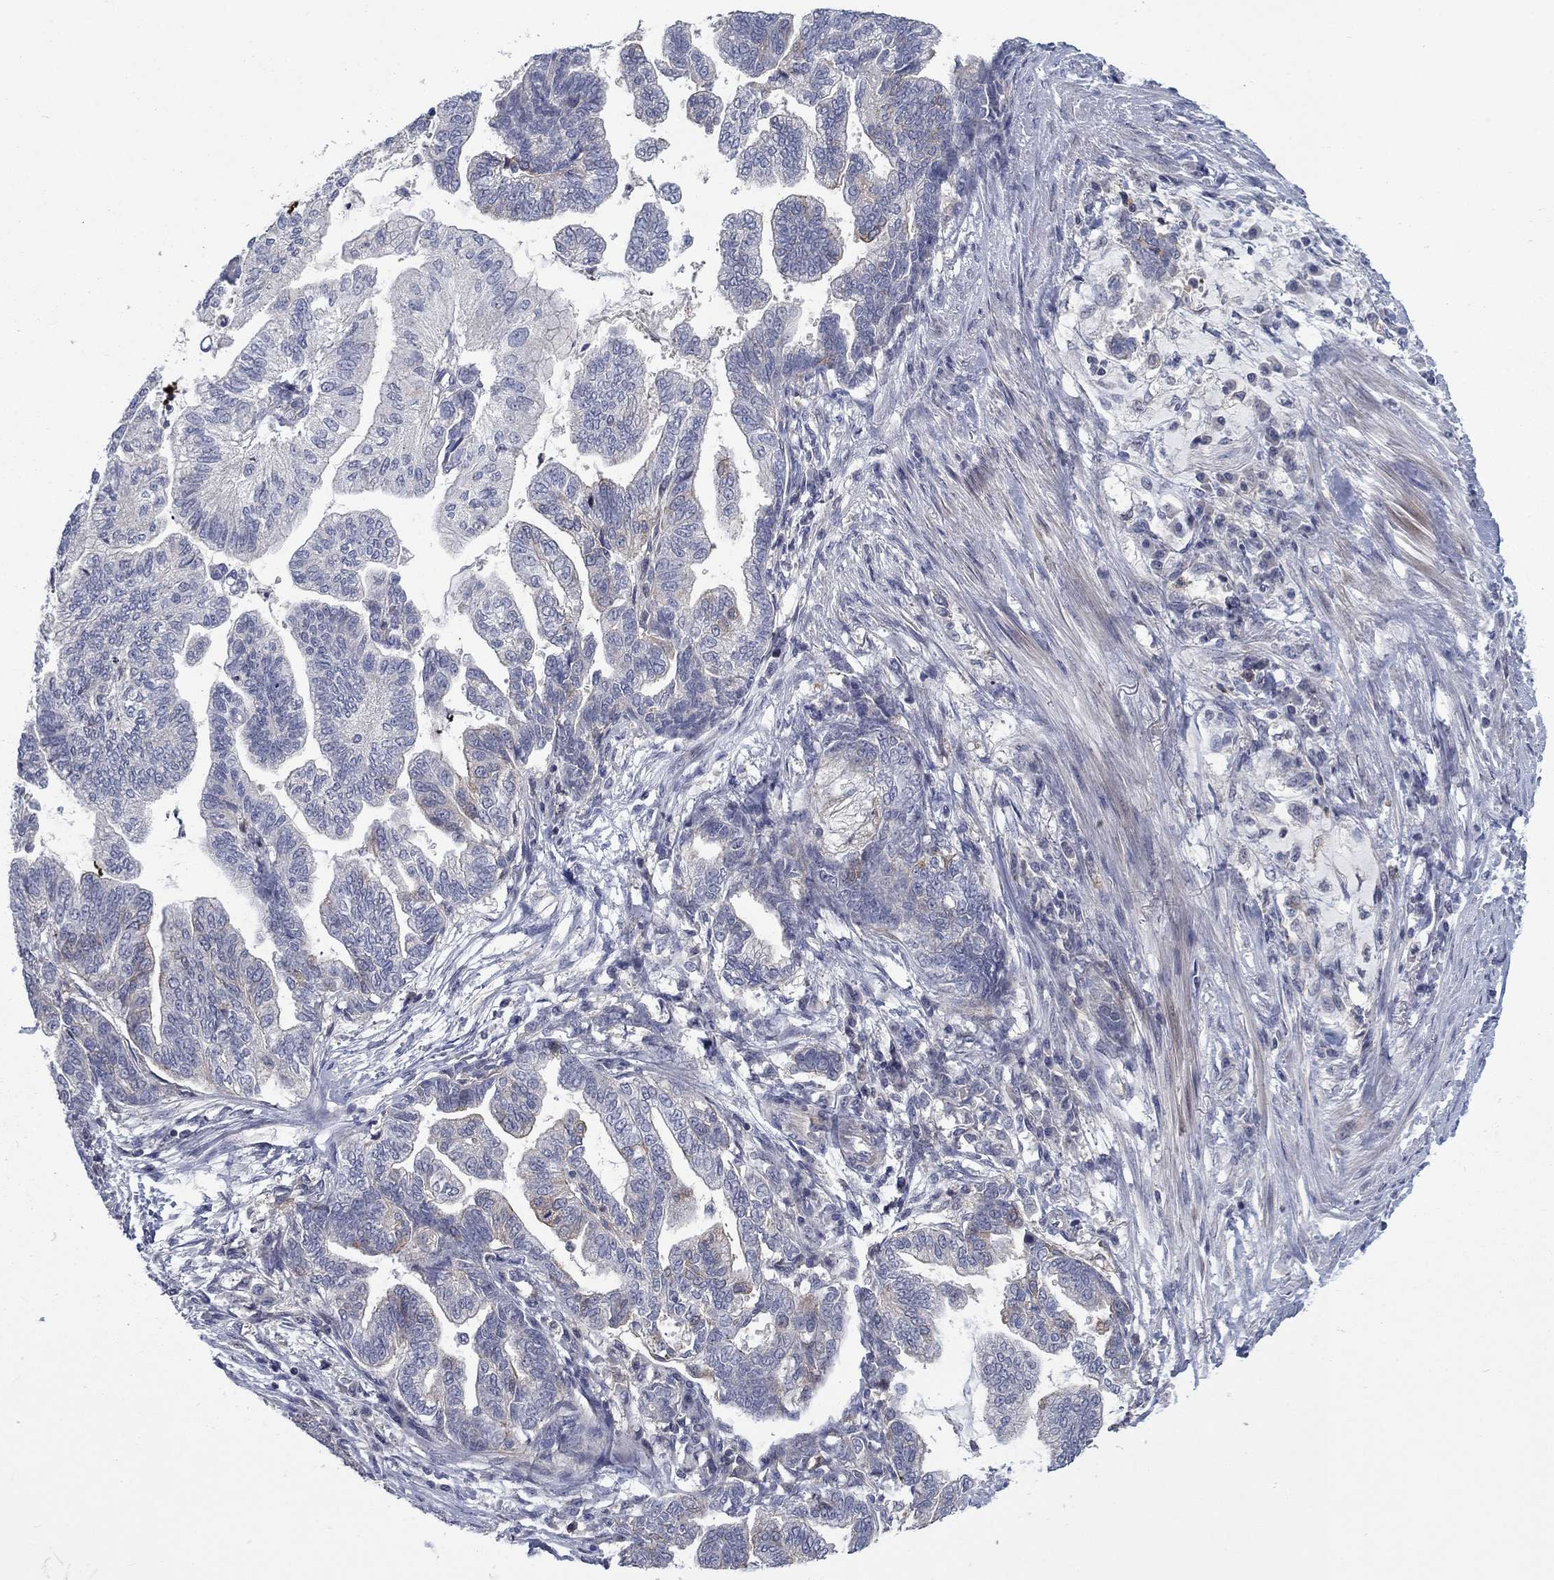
{"staining": {"intensity": "weak", "quantity": "<25%", "location": "cytoplasmic/membranous"}, "tissue": "stomach cancer", "cell_type": "Tumor cells", "image_type": "cancer", "snomed": [{"axis": "morphology", "description": "Adenocarcinoma, NOS"}, {"axis": "topography", "description": "Stomach"}], "caption": "The histopathology image reveals no staining of tumor cells in stomach adenocarcinoma.", "gene": "KIF15", "patient": {"sex": "male", "age": 83}}